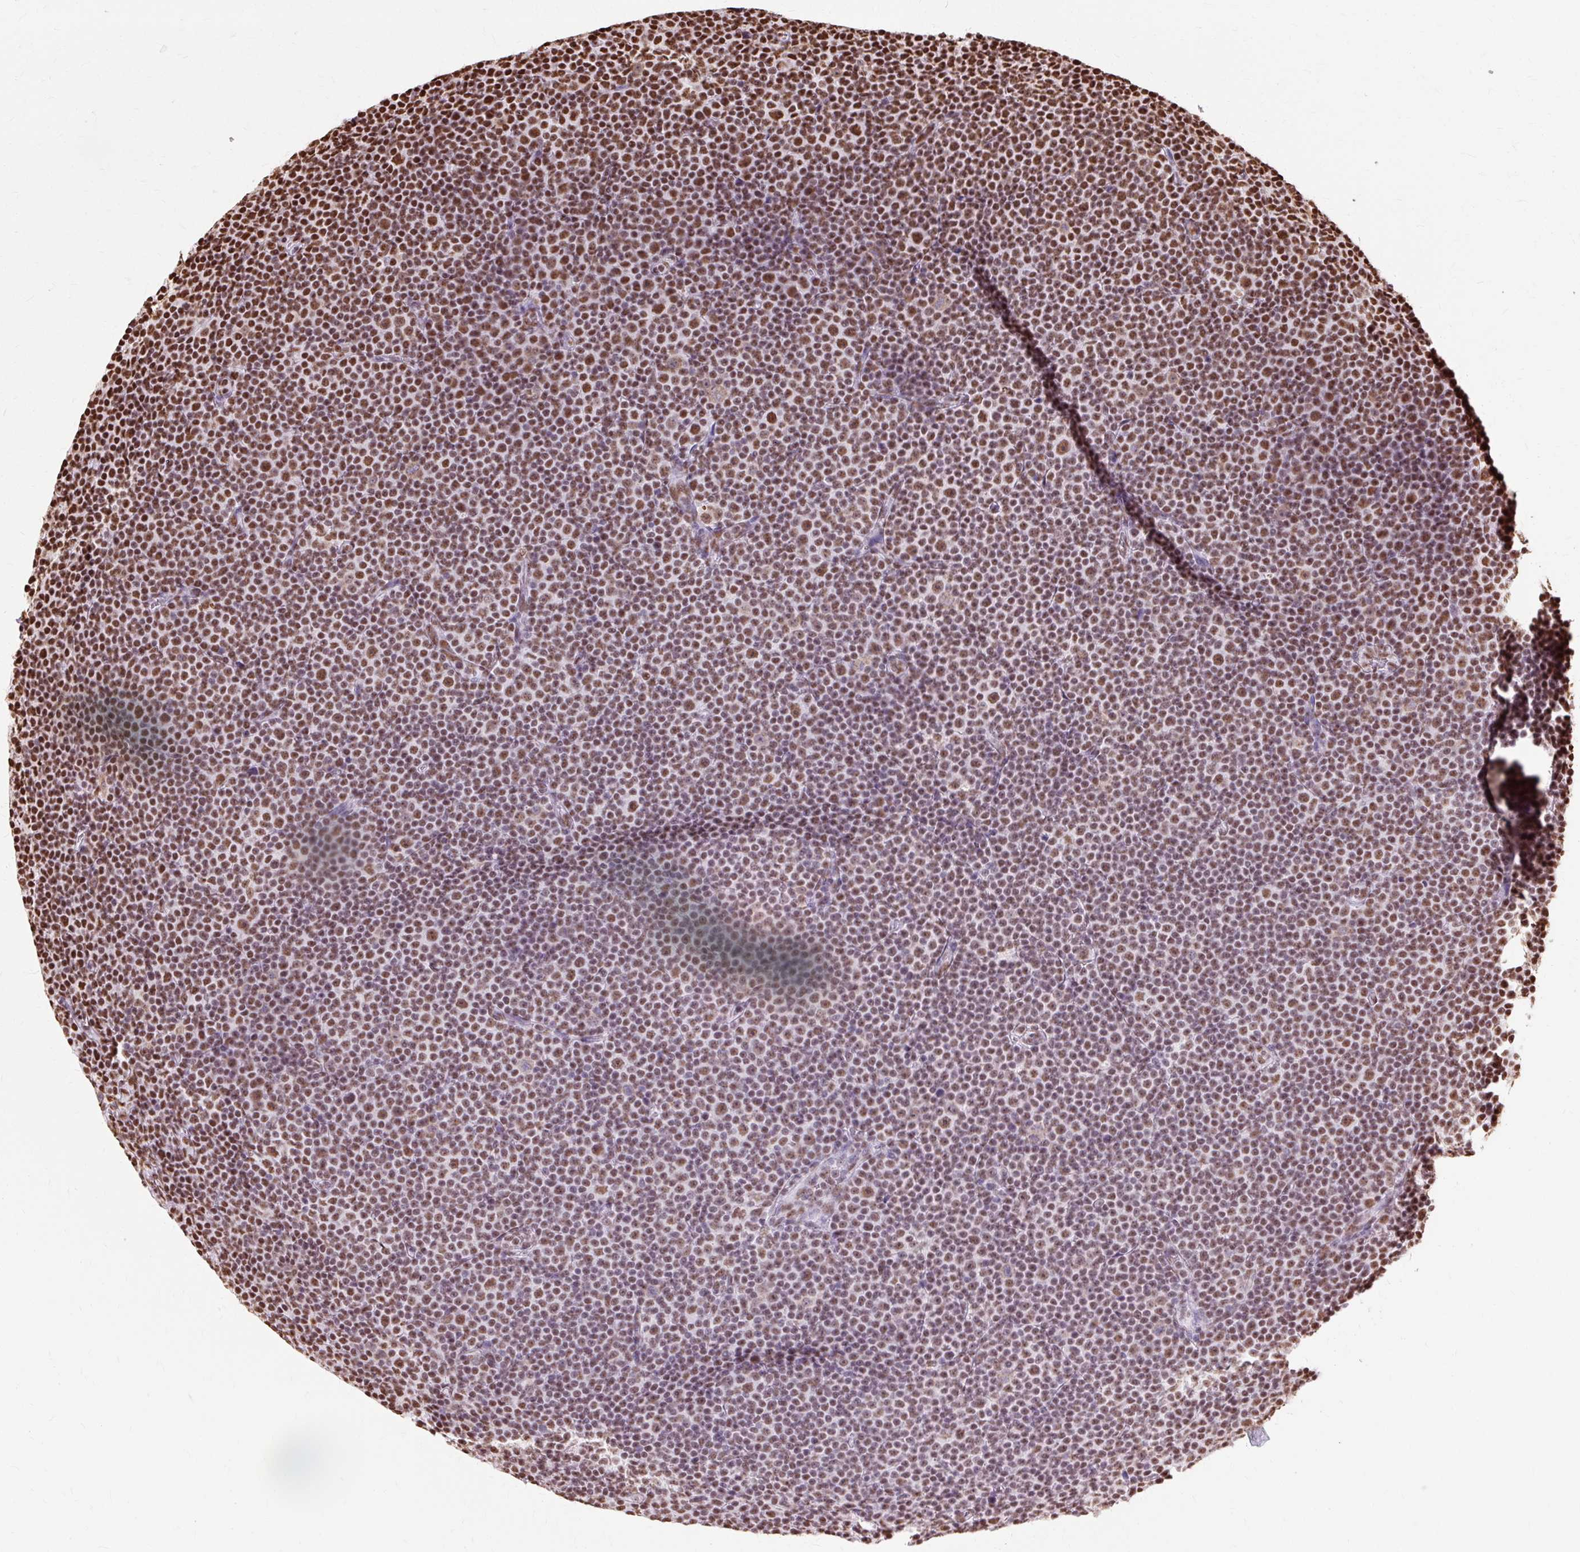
{"staining": {"intensity": "moderate", "quantity": "25%-75%", "location": "nuclear"}, "tissue": "lymphoma", "cell_type": "Tumor cells", "image_type": "cancer", "snomed": [{"axis": "morphology", "description": "Malignant lymphoma, non-Hodgkin's type, Low grade"}, {"axis": "topography", "description": "Lymph node"}], "caption": "Tumor cells display moderate nuclear expression in approximately 25%-75% of cells in lymphoma.", "gene": "XRCC6", "patient": {"sex": "female", "age": 67}}